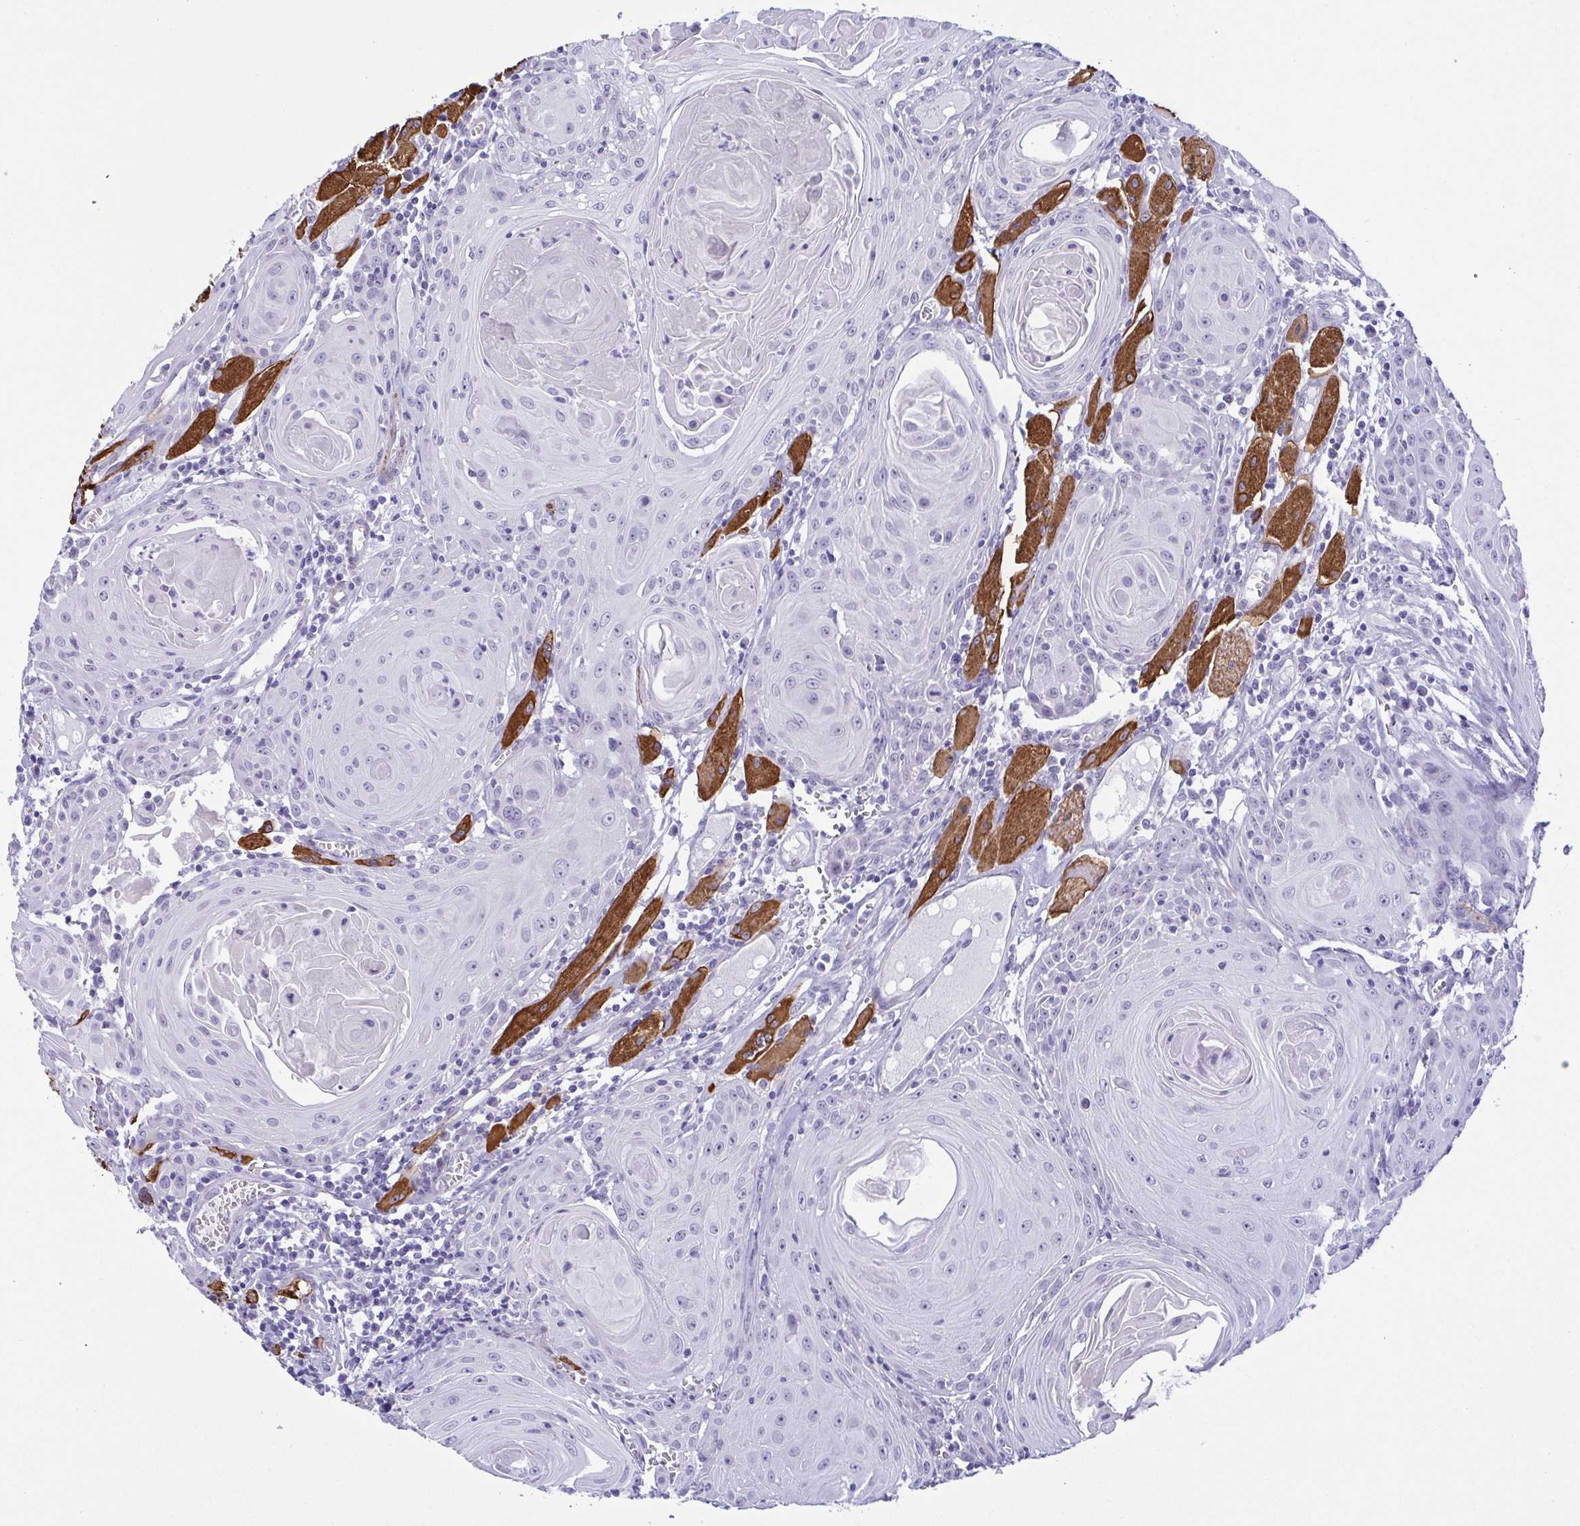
{"staining": {"intensity": "negative", "quantity": "none", "location": "none"}, "tissue": "head and neck cancer", "cell_type": "Tumor cells", "image_type": "cancer", "snomed": [{"axis": "morphology", "description": "Squamous cell carcinoma, NOS"}, {"axis": "topography", "description": "Head-Neck"}], "caption": "Immunohistochemistry (IHC) photomicrograph of head and neck cancer stained for a protein (brown), which reveals no staining in tumor cells.", "gene": "MYL7", "patient": {"sex": "female", "age": 80}}